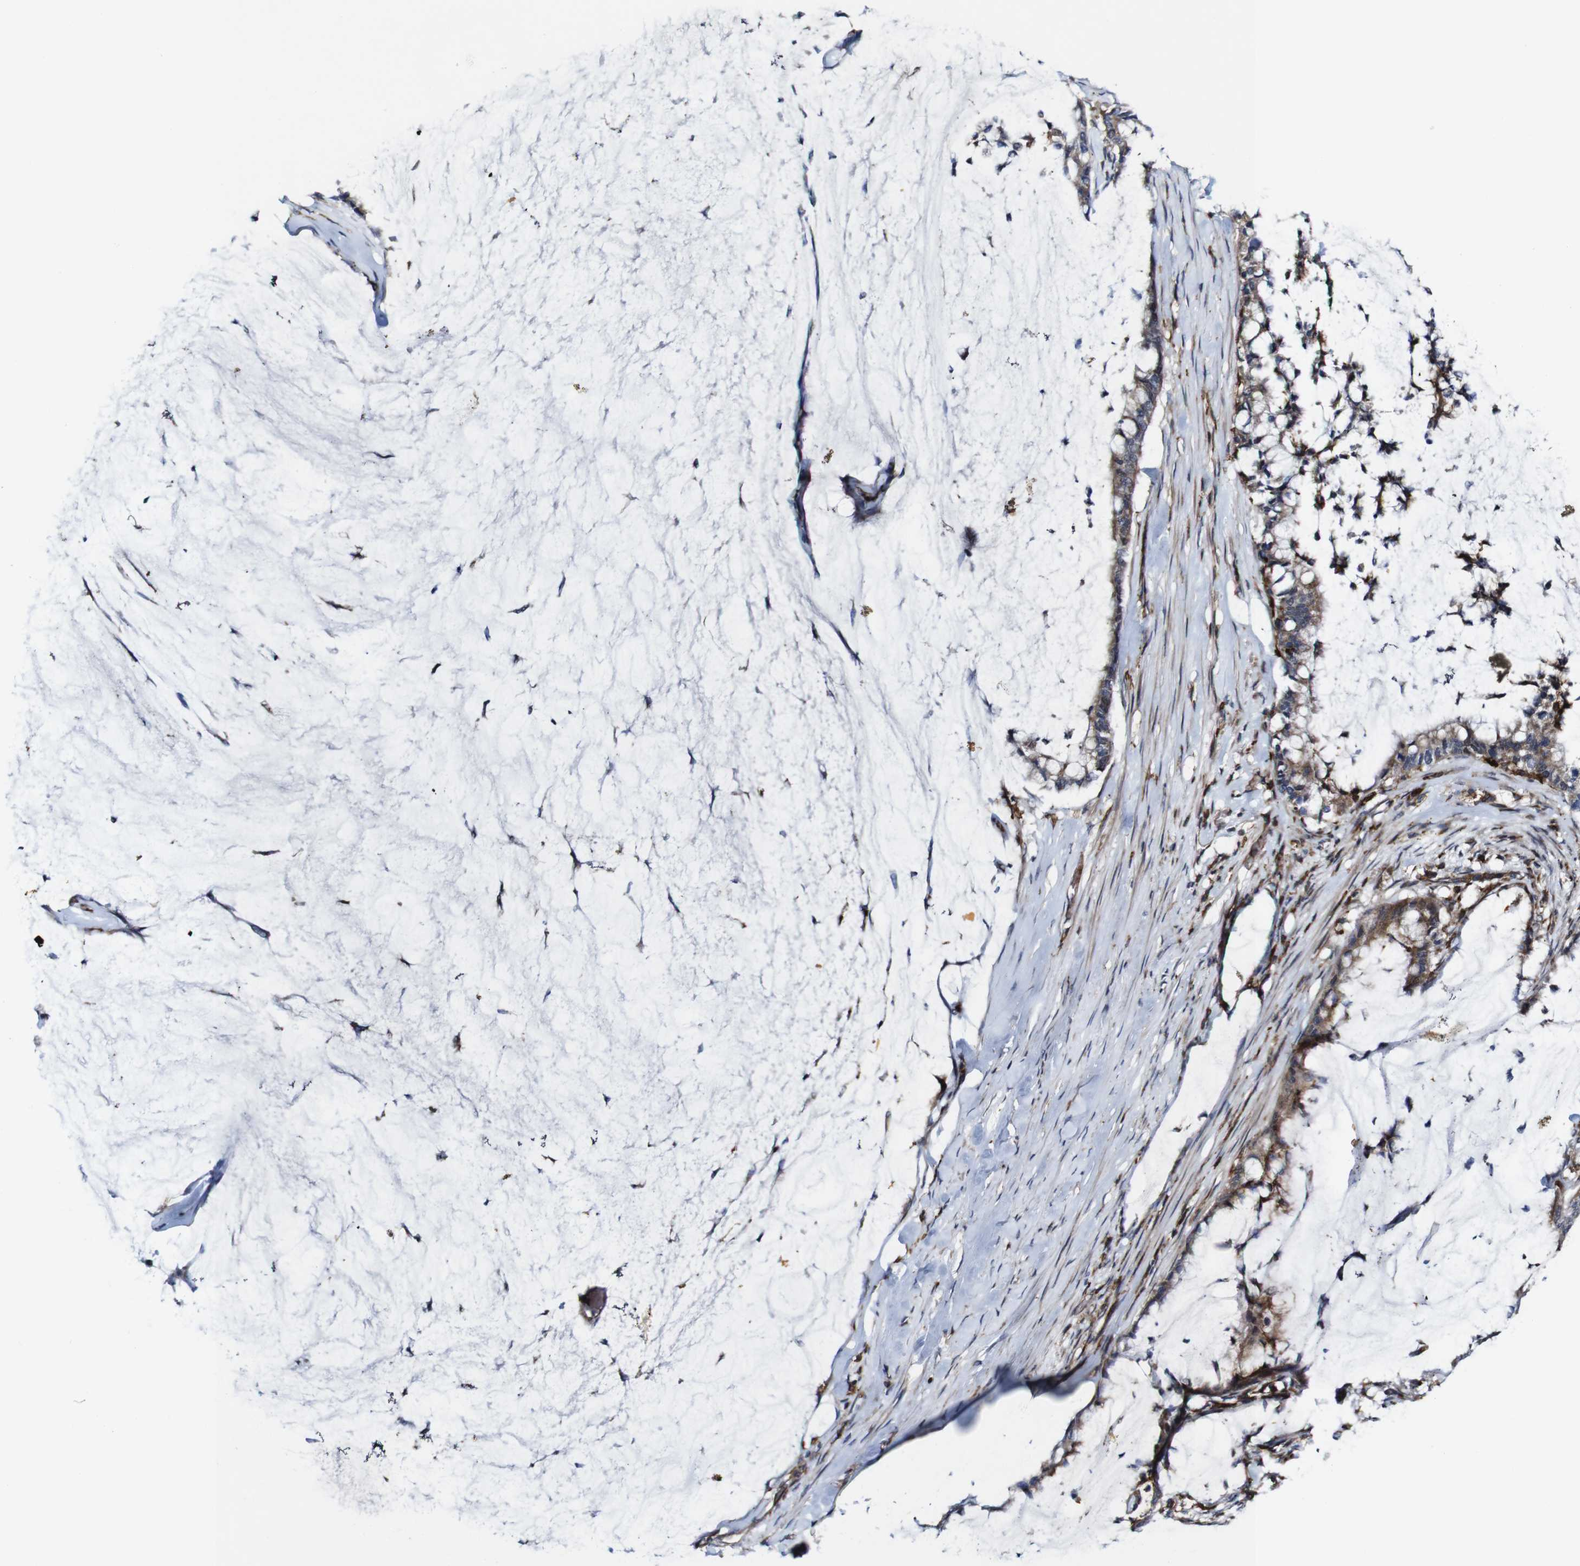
{"staining": {"intensity": "moderate", "quantity": ">75%", "location": "cytoplasmic/membranous"}, "tissue": "pancreatic cancer", "cell_type": "Tumor cells", "image_type": "cancer", "snomed": [{"axis": "morphology", "description": "Adenocarcinoma, NOS"}, {"axis": "topography", "description": "Pancreas"}], "caption": "Pancreatic cancer (adenocarcinoma) stained with DAB immunohistochemistry (IHC) shows medium levels of moderate cytoplasmic/membranous expression in approximately >75% of tumor cells.", "gene": "JAK2", "patient": {"sex": "male", "age": 41}}